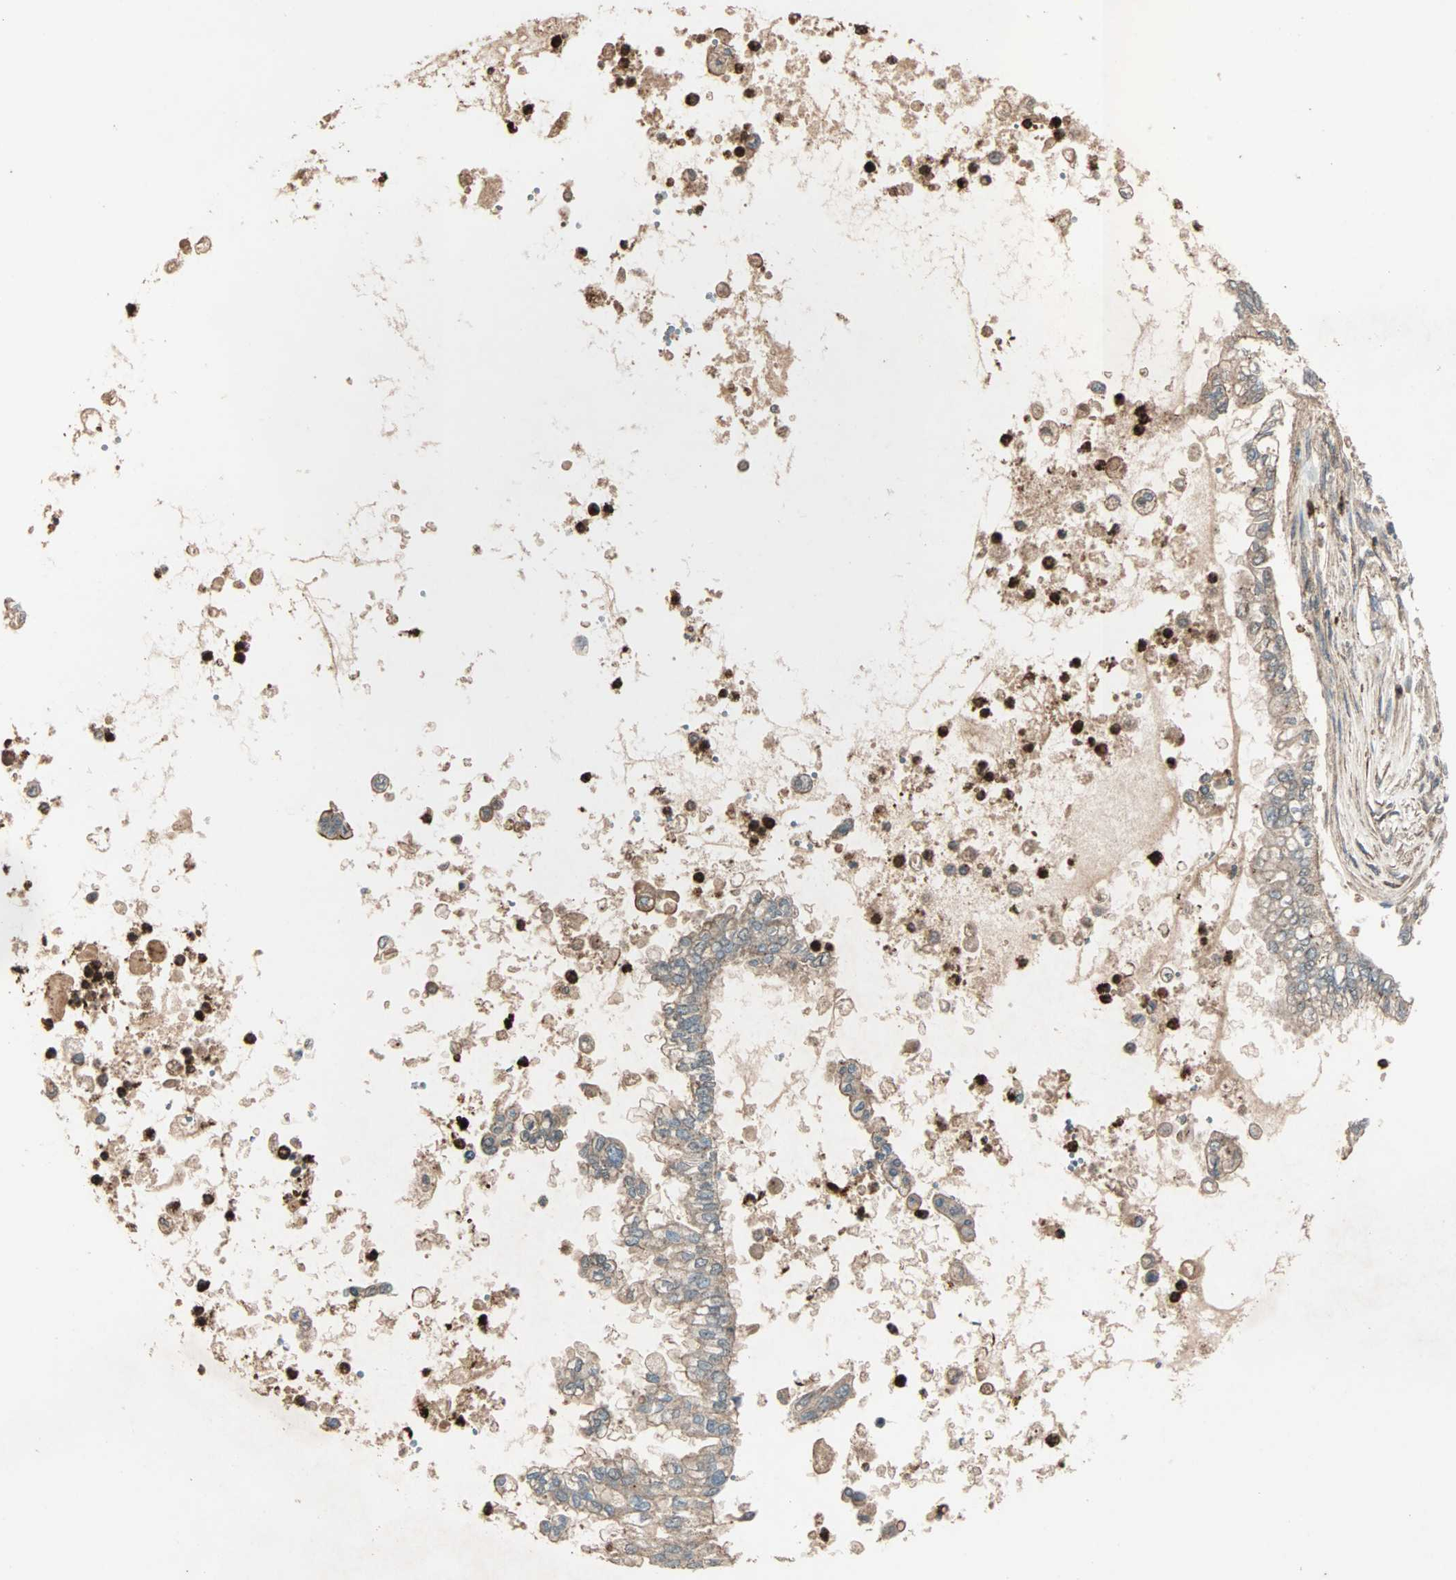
{"staining": {"intensity": "weak", "quantity": ">75%", "location": "cytoplasmic/membranous"}, "tissue": "pancreatic cancer", "cell_type": "Tumor cells", "image_type": "cancer", "snomed": [{"axis": "morphology", "description": "Normal tissue, NOS"}, {"axis": "topography", "description": "Pancreas"}], "caption": "Immunohistochemical staining of pancreatic cancer exhibits weak cytoplasmic/membranous protein expression in about >75% of tumor cells.", "gene": "GCK", "patient": {"sex": "male", "age": 42}}